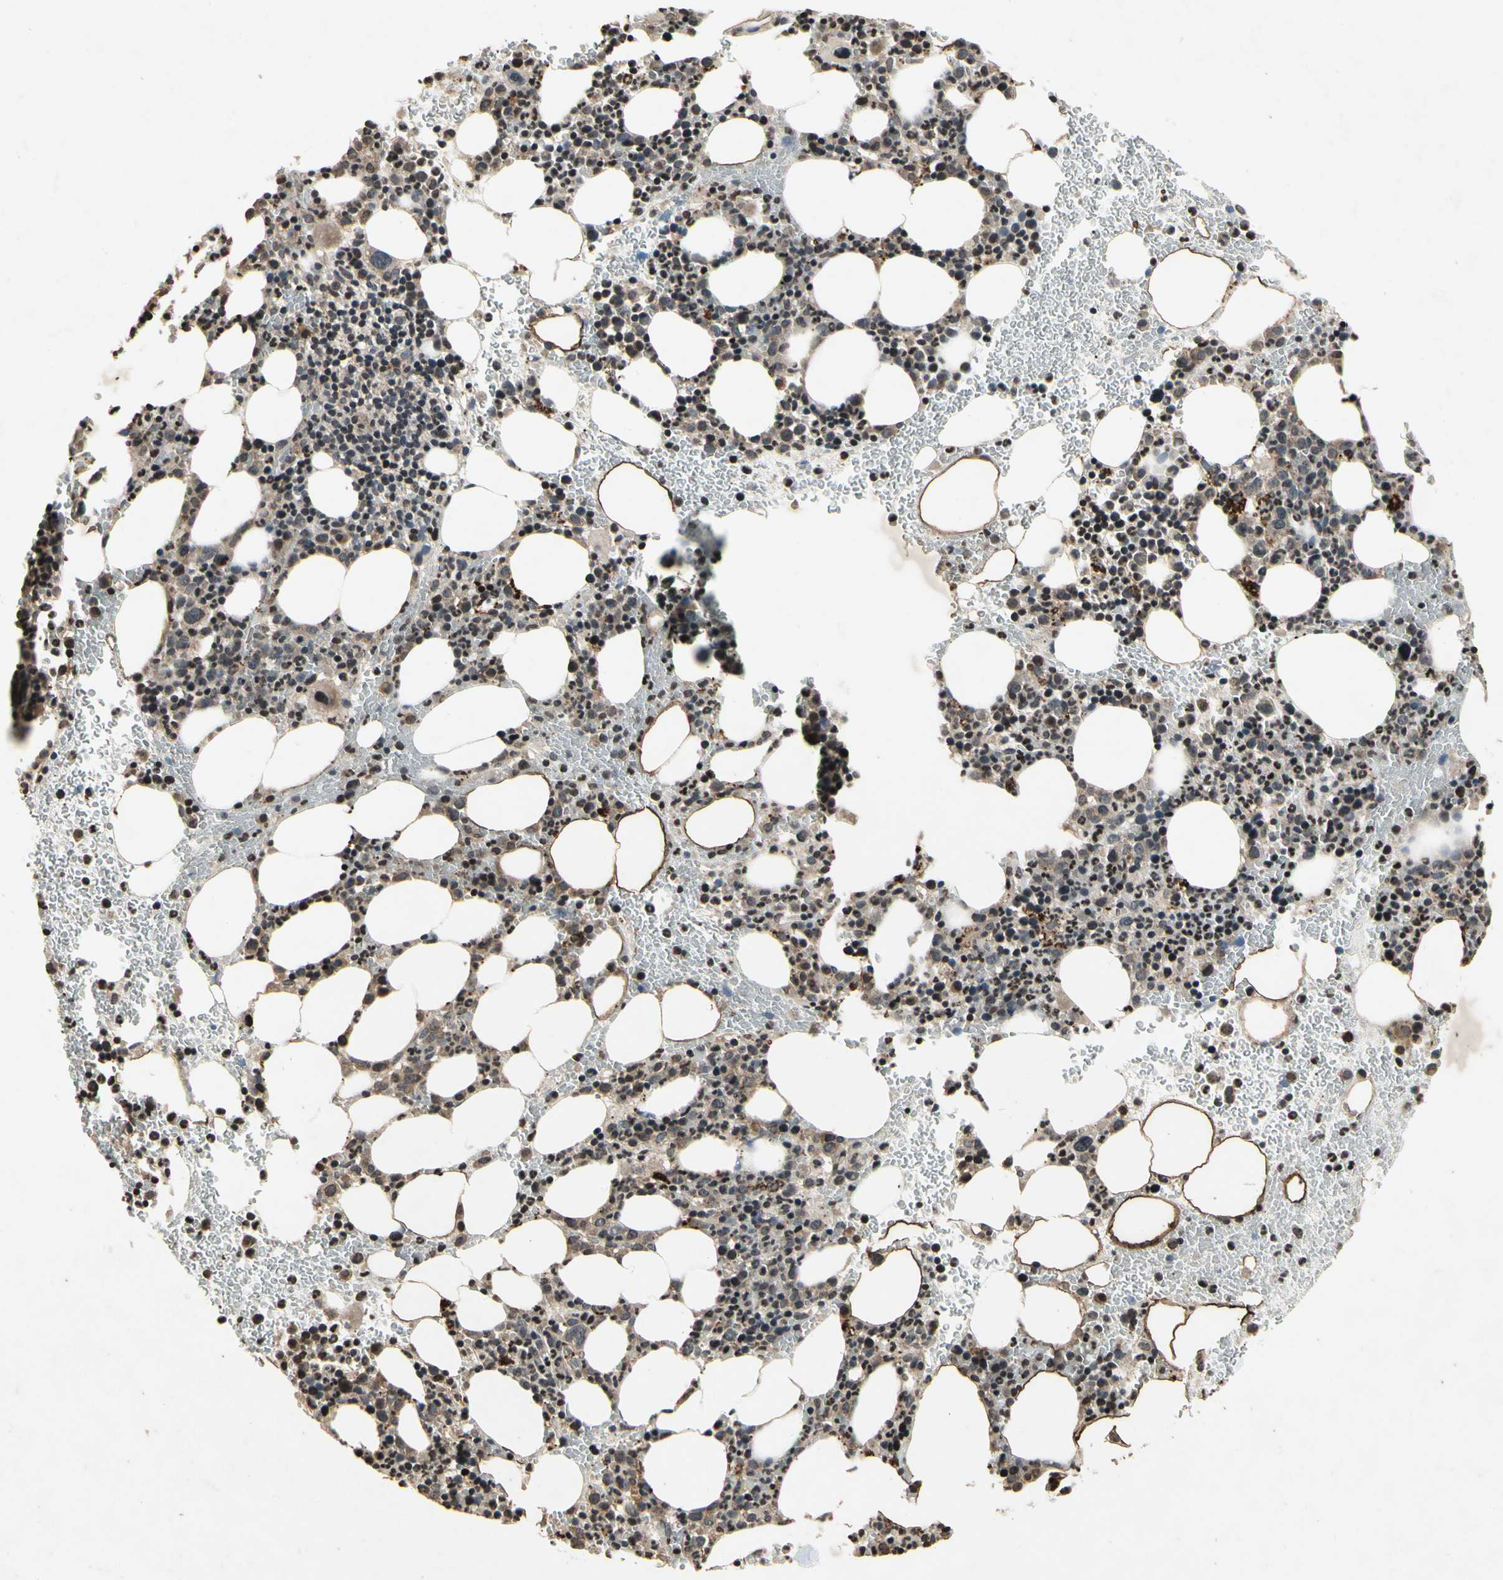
{"staining": {"intensity": "moderate", "quantity": "25%-75%", "location": "cytoplasmic/membranous,nuclear"}, "tissue": "bone marrow", "cell_type": "Hematopoietic cells", "image_type": "normal", "snomed": [{"axis": "morphology", "description": "Normal tissue, NOS"}, {"axis": "morphology", "description": "Inflammation, NOS"}, {"axis": "topography", "description": "Bone marrow"}], "caption": "Brown immunohistochemical staining in normal human bone marrow exhibits moderate cytoplasmic/membranous,nuclear expression in approximately 25%-75% of hematopoietic cells.", "gene": "DPY19L3", "patient": {"sex": "female", "age": 54}}